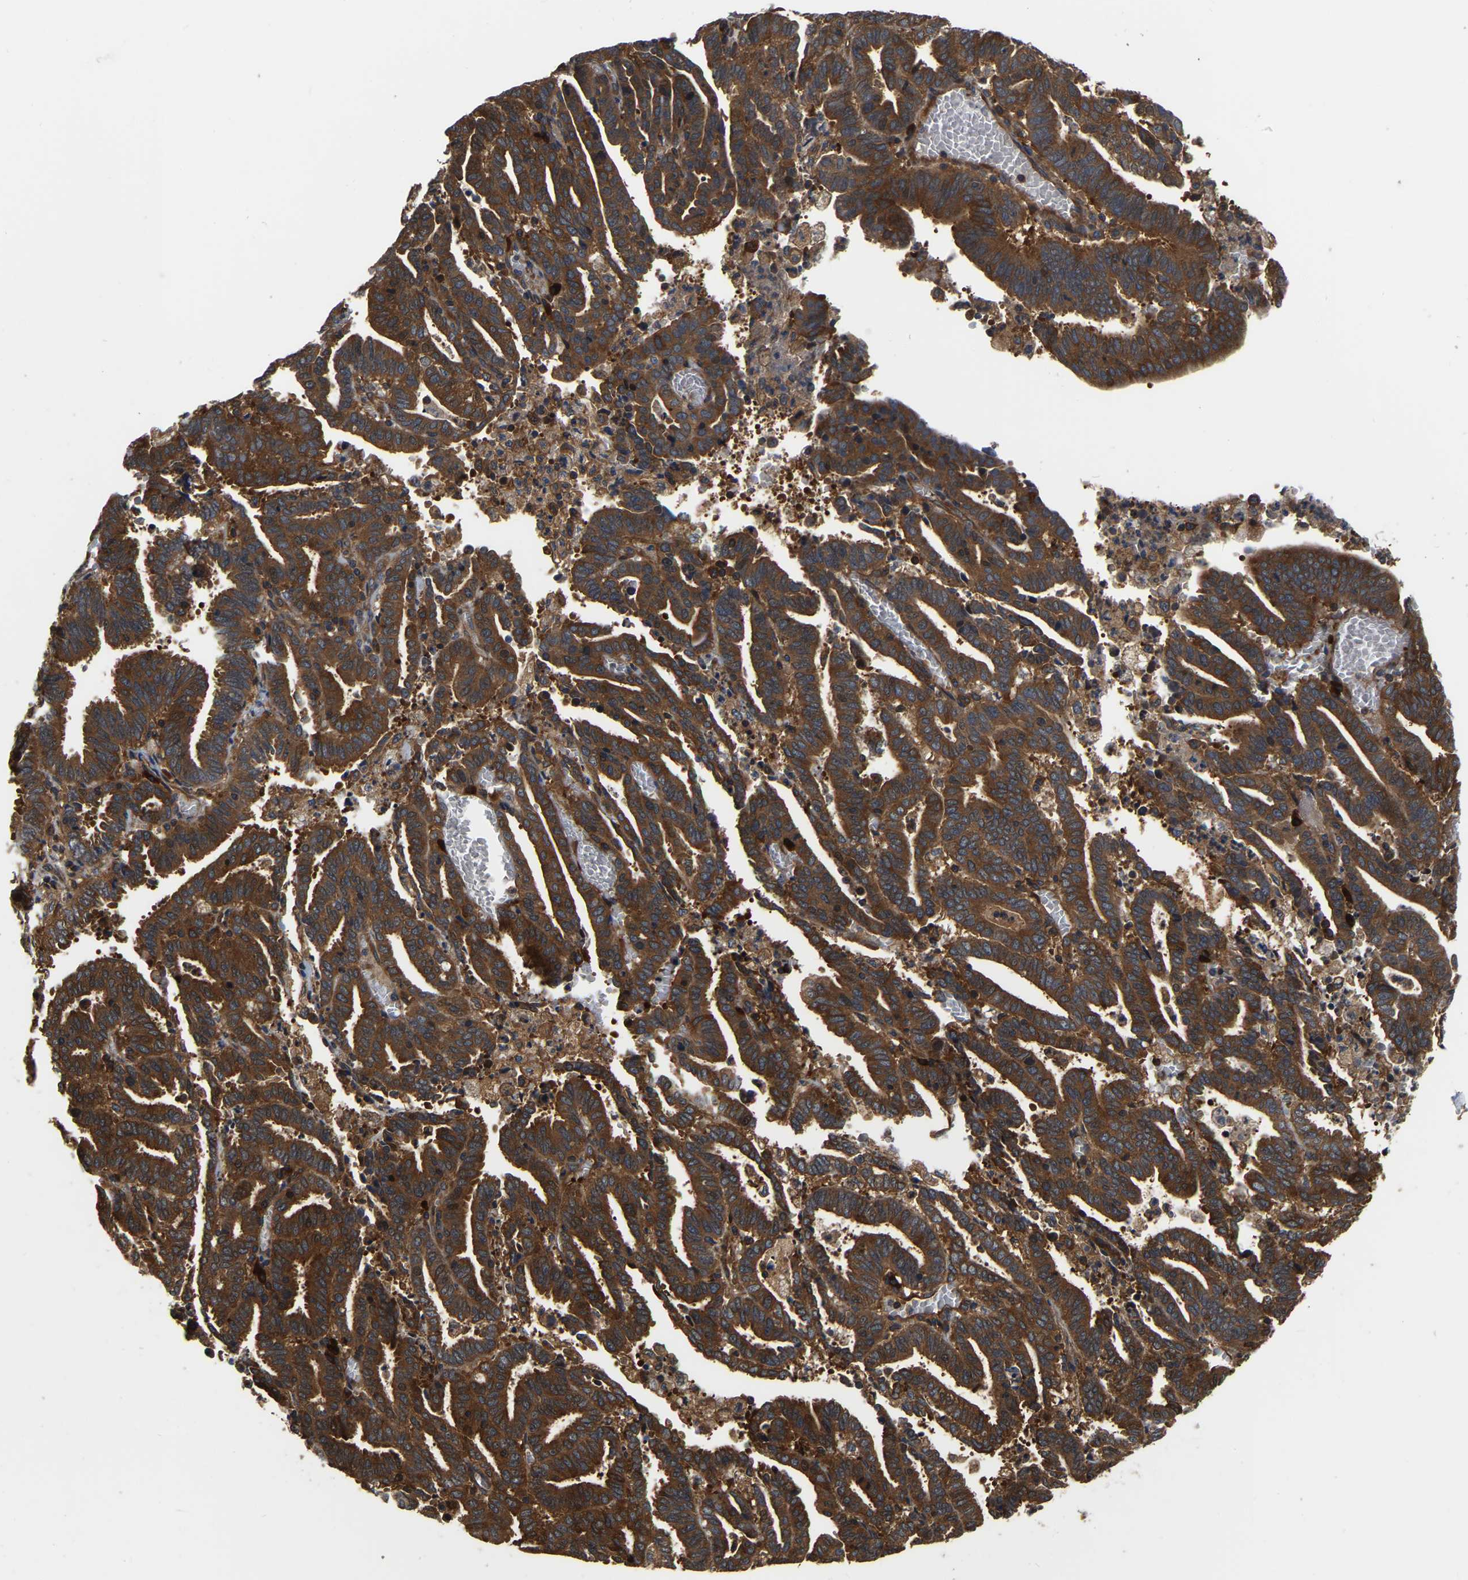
{"staining": {"intensity": "strong", "quantity": ">75%", "location": "cytoplasmic/membranous"}, "tissue": "endometrial cancer", "cell_type": "Tumor cells", "image_type": "cancer", "snomed": [{"axis": "morphology", "description": "Adenocarcinoma, NOS"}, {"axis": "topography", "description": "Uterus"}], "caption": "Human endometrial adenocarcinoma stained with a brown dye demonstrates strong cytoplasmic/membranous positive positivity in about >75% of tumor cells.", "gene": "GARS1", "patient": {"sex": "female", "age": 83}}